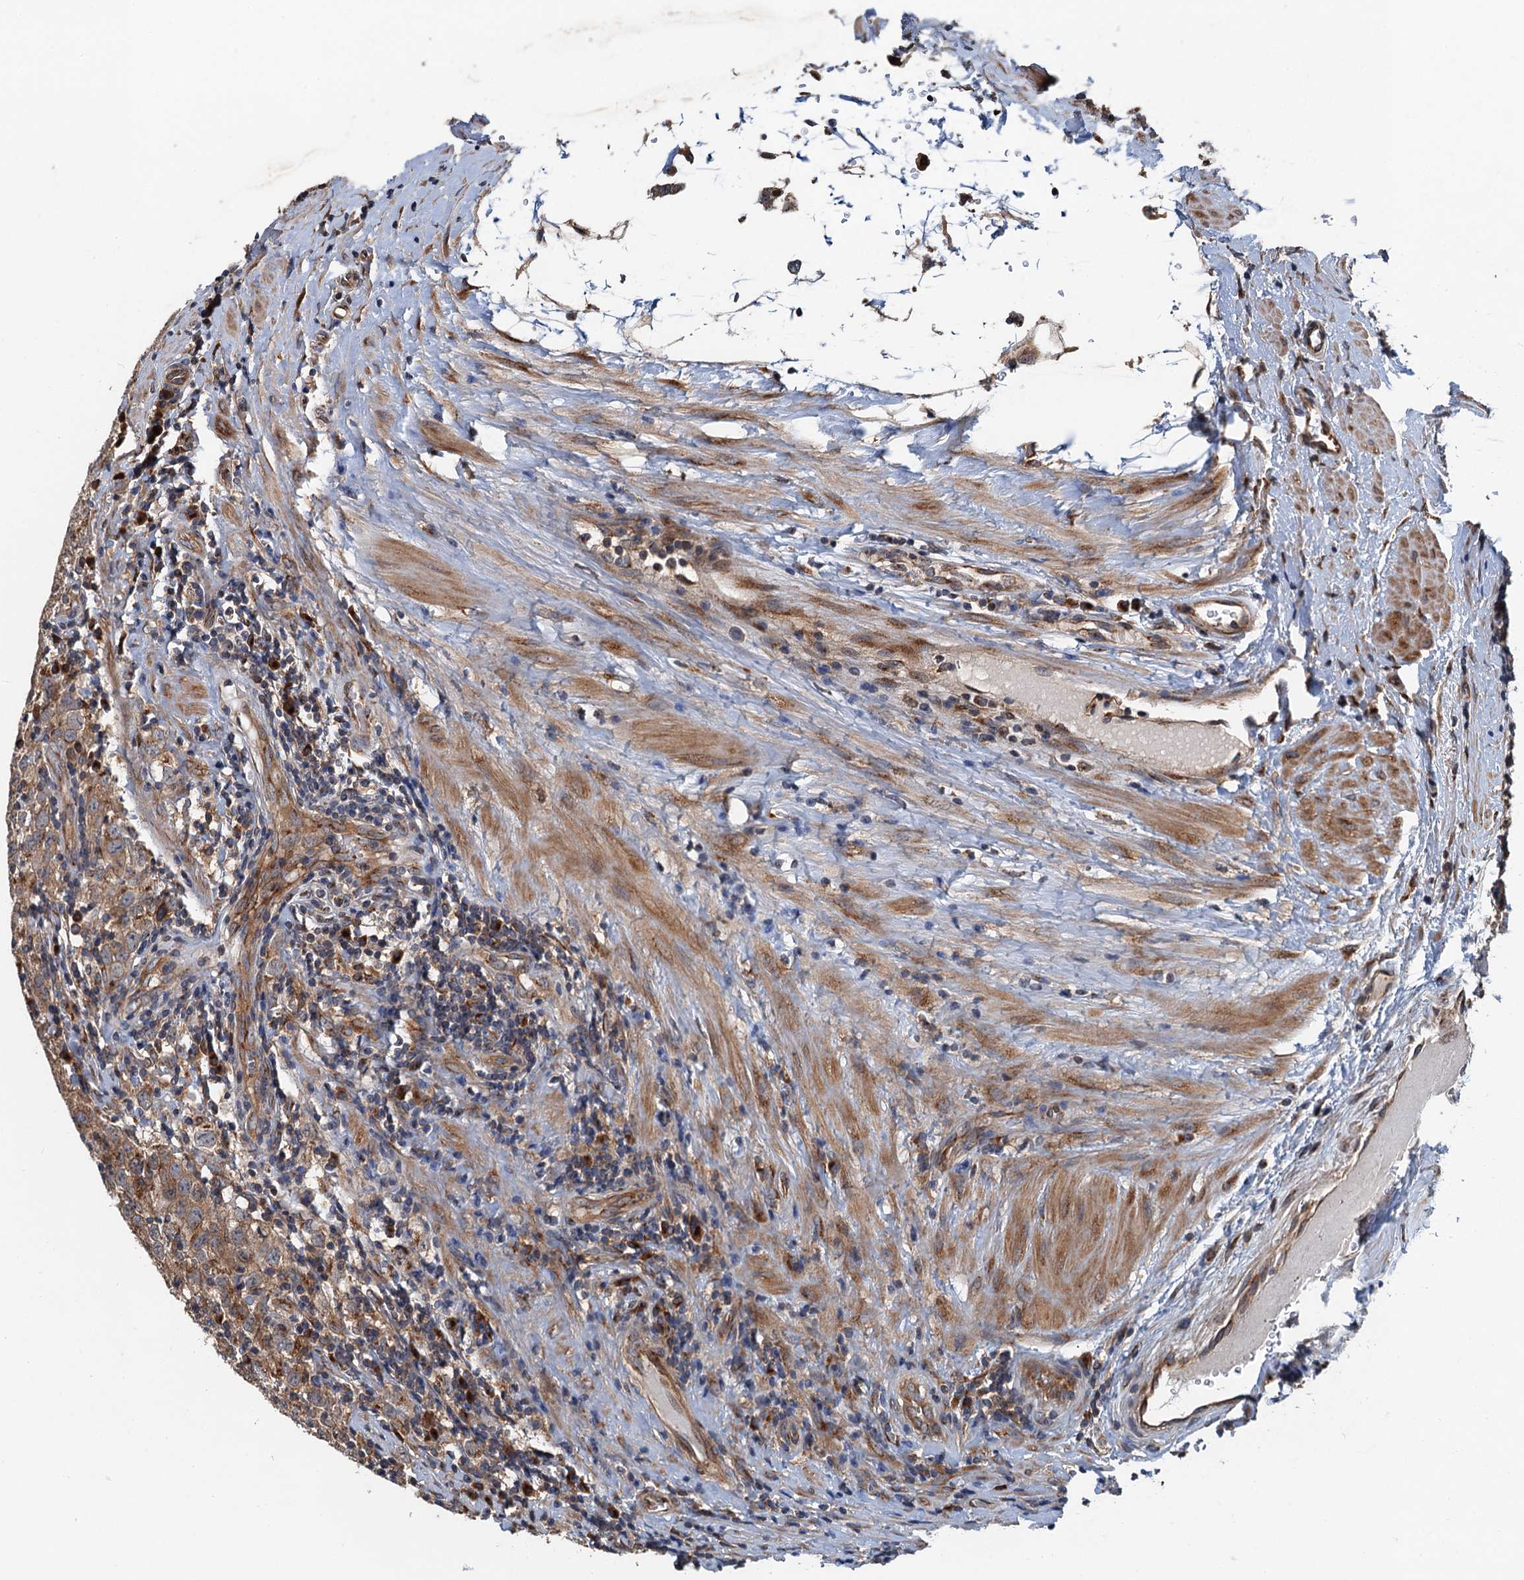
{"staining": {"intensity": "moderate", "quantity": ">75%", "location": "cytoplasmic/membranous"}, "tissue": "testis cancer", "cell_type": "Tumor cells", "image_type": "cancer", "snomed": [{"axis": "morphology", "description": "Seminoma, NOS"}, {"axis": "morphology", "description": "Carcinoma, Embryonal, NOS"}, {"axis": "topography", "description": "Testis"}], "caption": "Embryonal carcinoma (testis) tissue displays moderate cytoplasmic/membranous expression in about >75% of tumor cells (IHC, brightfield microscopy, high magnification).", "gene": "COG3", "patient": {"sex": "male", "age": 43}}